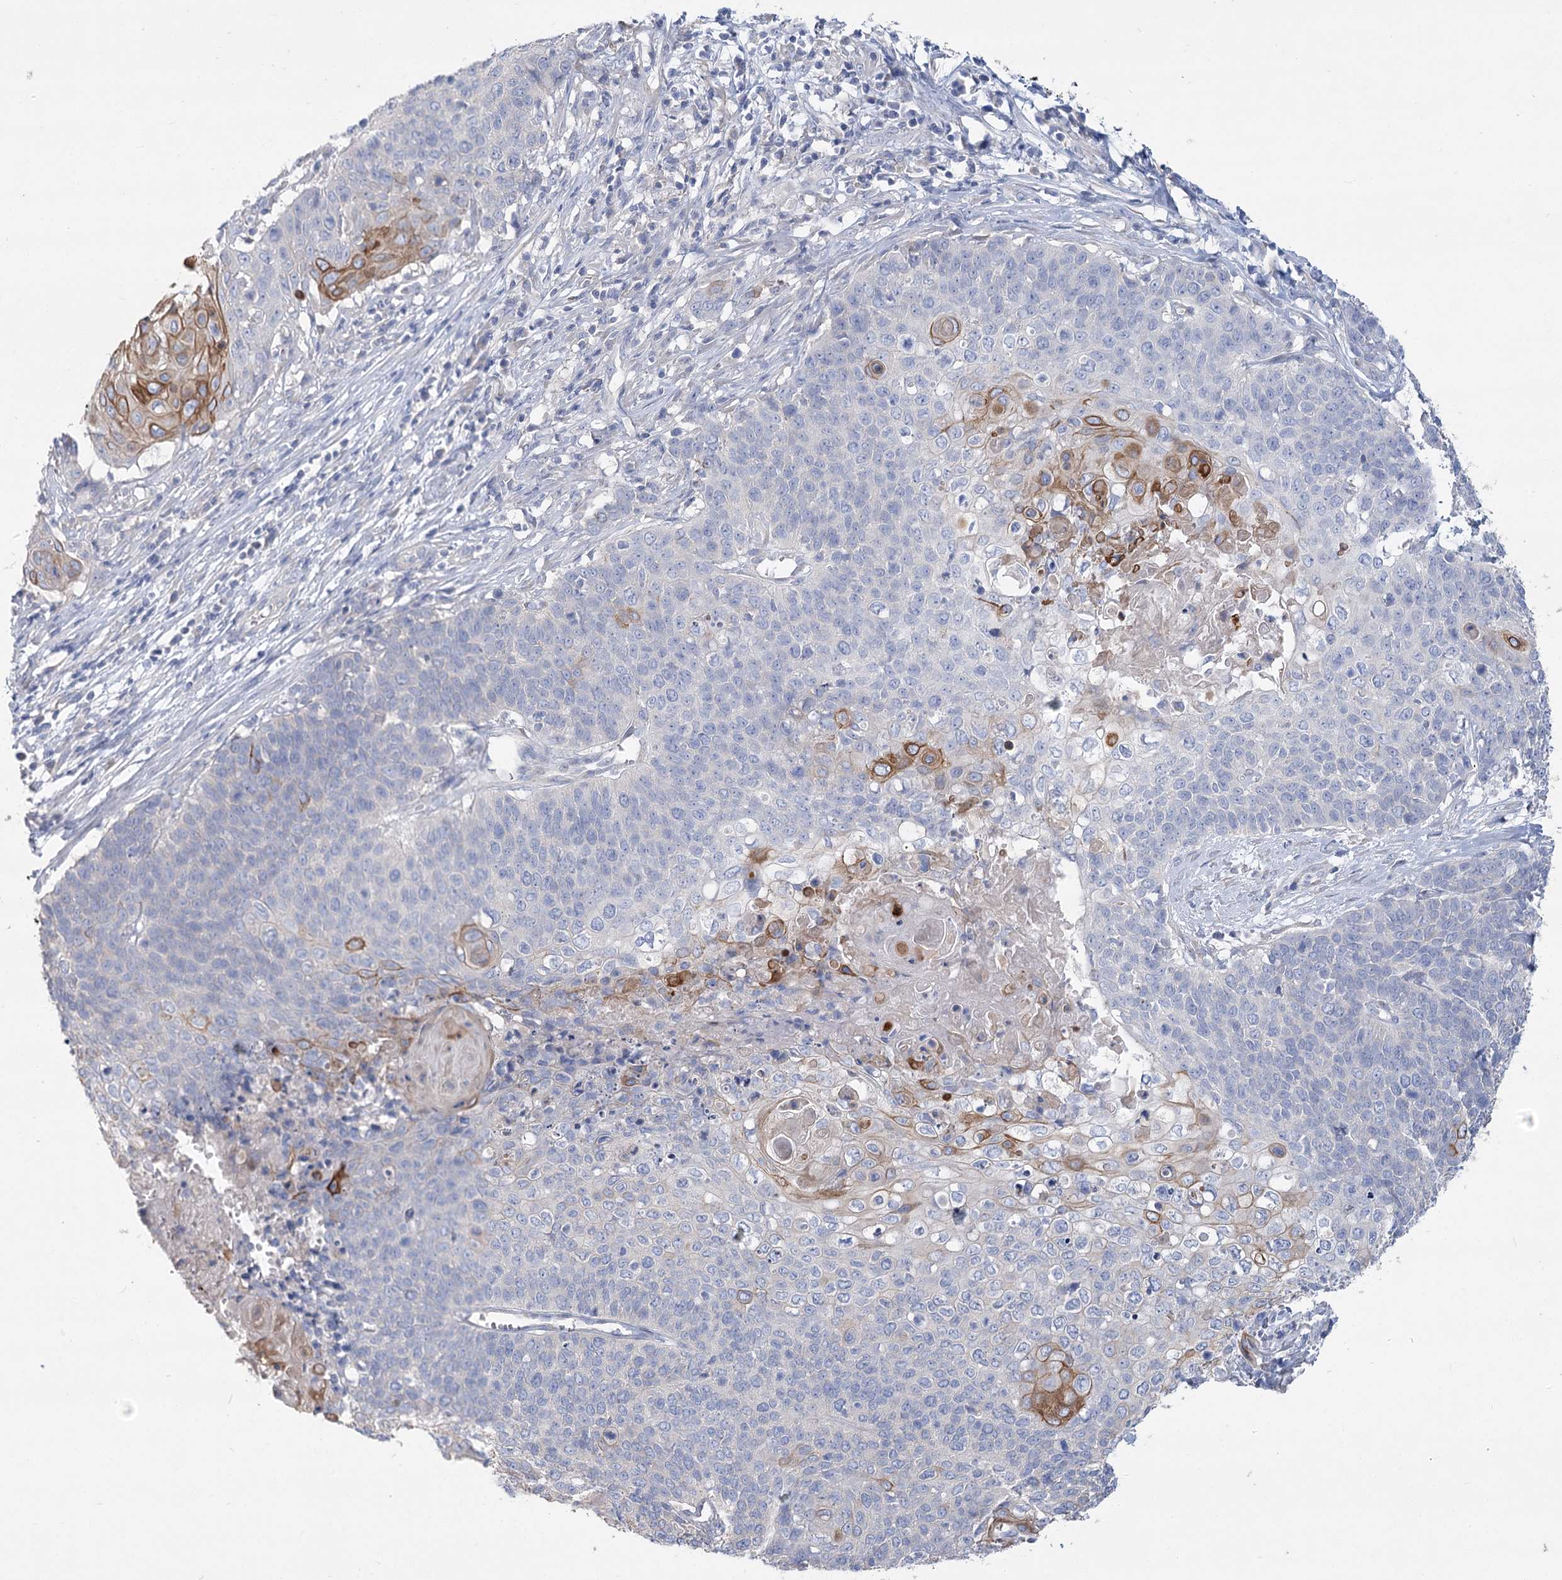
{"staining": {"intensity": "moderate", "quantity": "<25%", "location": "cytoplasmic/membranous"}, "tissue": "cervical cancer", "cell_type": "Tumor cells", "image_type": "cancer", "snomed": [{"axis": "morphology", "description": "Squamous cell carcinoma, NOS"}, {"axis": "topography", "description": "Cervix"}], "caption": "This photomicrograph shows squamous cell carcinoma (cervical) stained with immunohistochemistry to label a protein in brown. The cytoplasmic/membranous of tumor cells show moderate positivity for the protein. Nuclei are counter-stained blue.", "gene": "SLC9A3", "patient": {"sex": "female", "age": 39}}